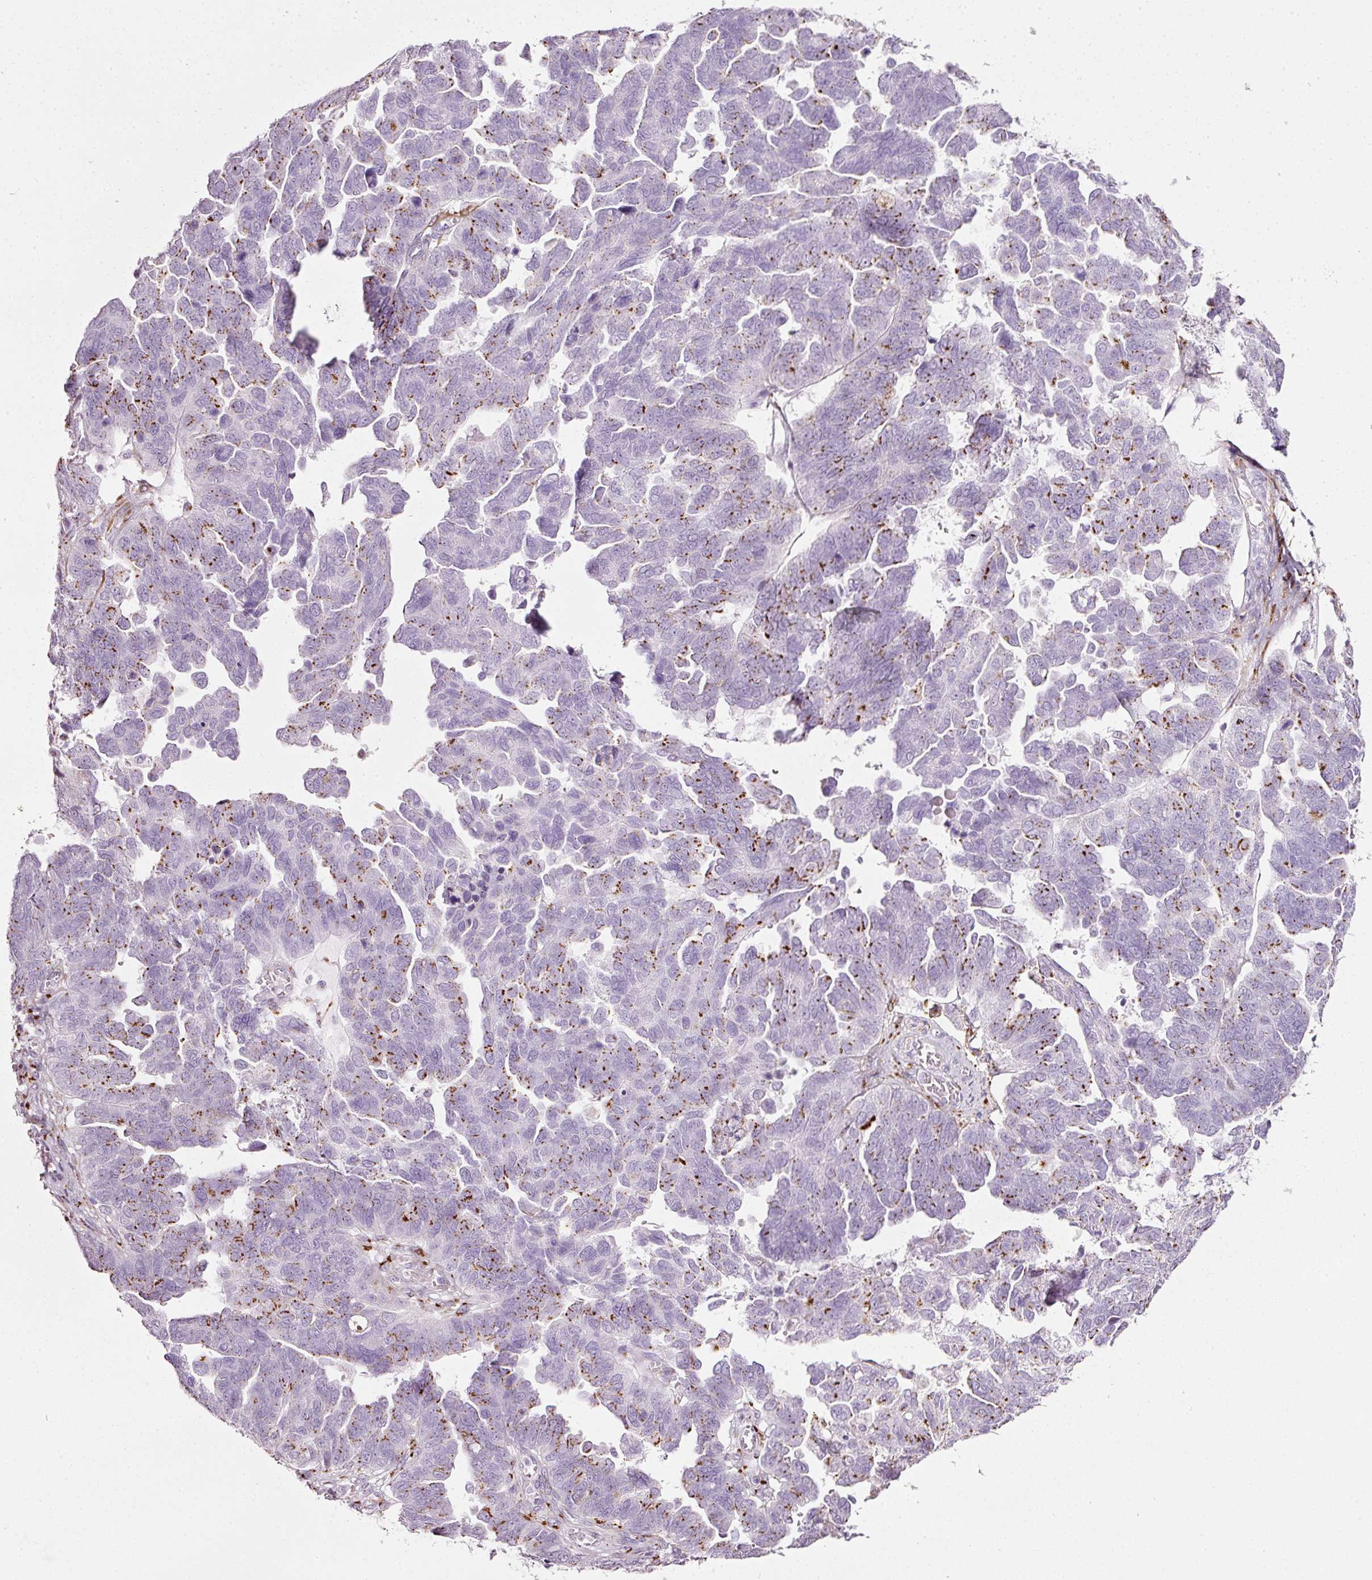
{"staining": {"intensity": "moderate", "quantity": "25%-75%", "location": "cytoplasmic/membranous"}, "tissue": "ovarian cancer", "cell_type": "Tumor cells", "image_type": "cancer", "snomed": [{"axis": "morphology", "description": "Cystadenocarcinoma, serous, NOS"}, {"axis": "topography", "description": "Ovary"}], "caption": "IHC image of neoplastic tissue: human serous cystadenocarcinoma (ovarian) stained using immunohistochemistry (IHC) exhibits medium levels of moderate protein expression localized specifically in the cytoplasmic/membranous of tumor cells, appearing as a cytoplasmic/membranous brown color.", "gene": "SDF4", "patient": {"sex": "female", "age": 64}}